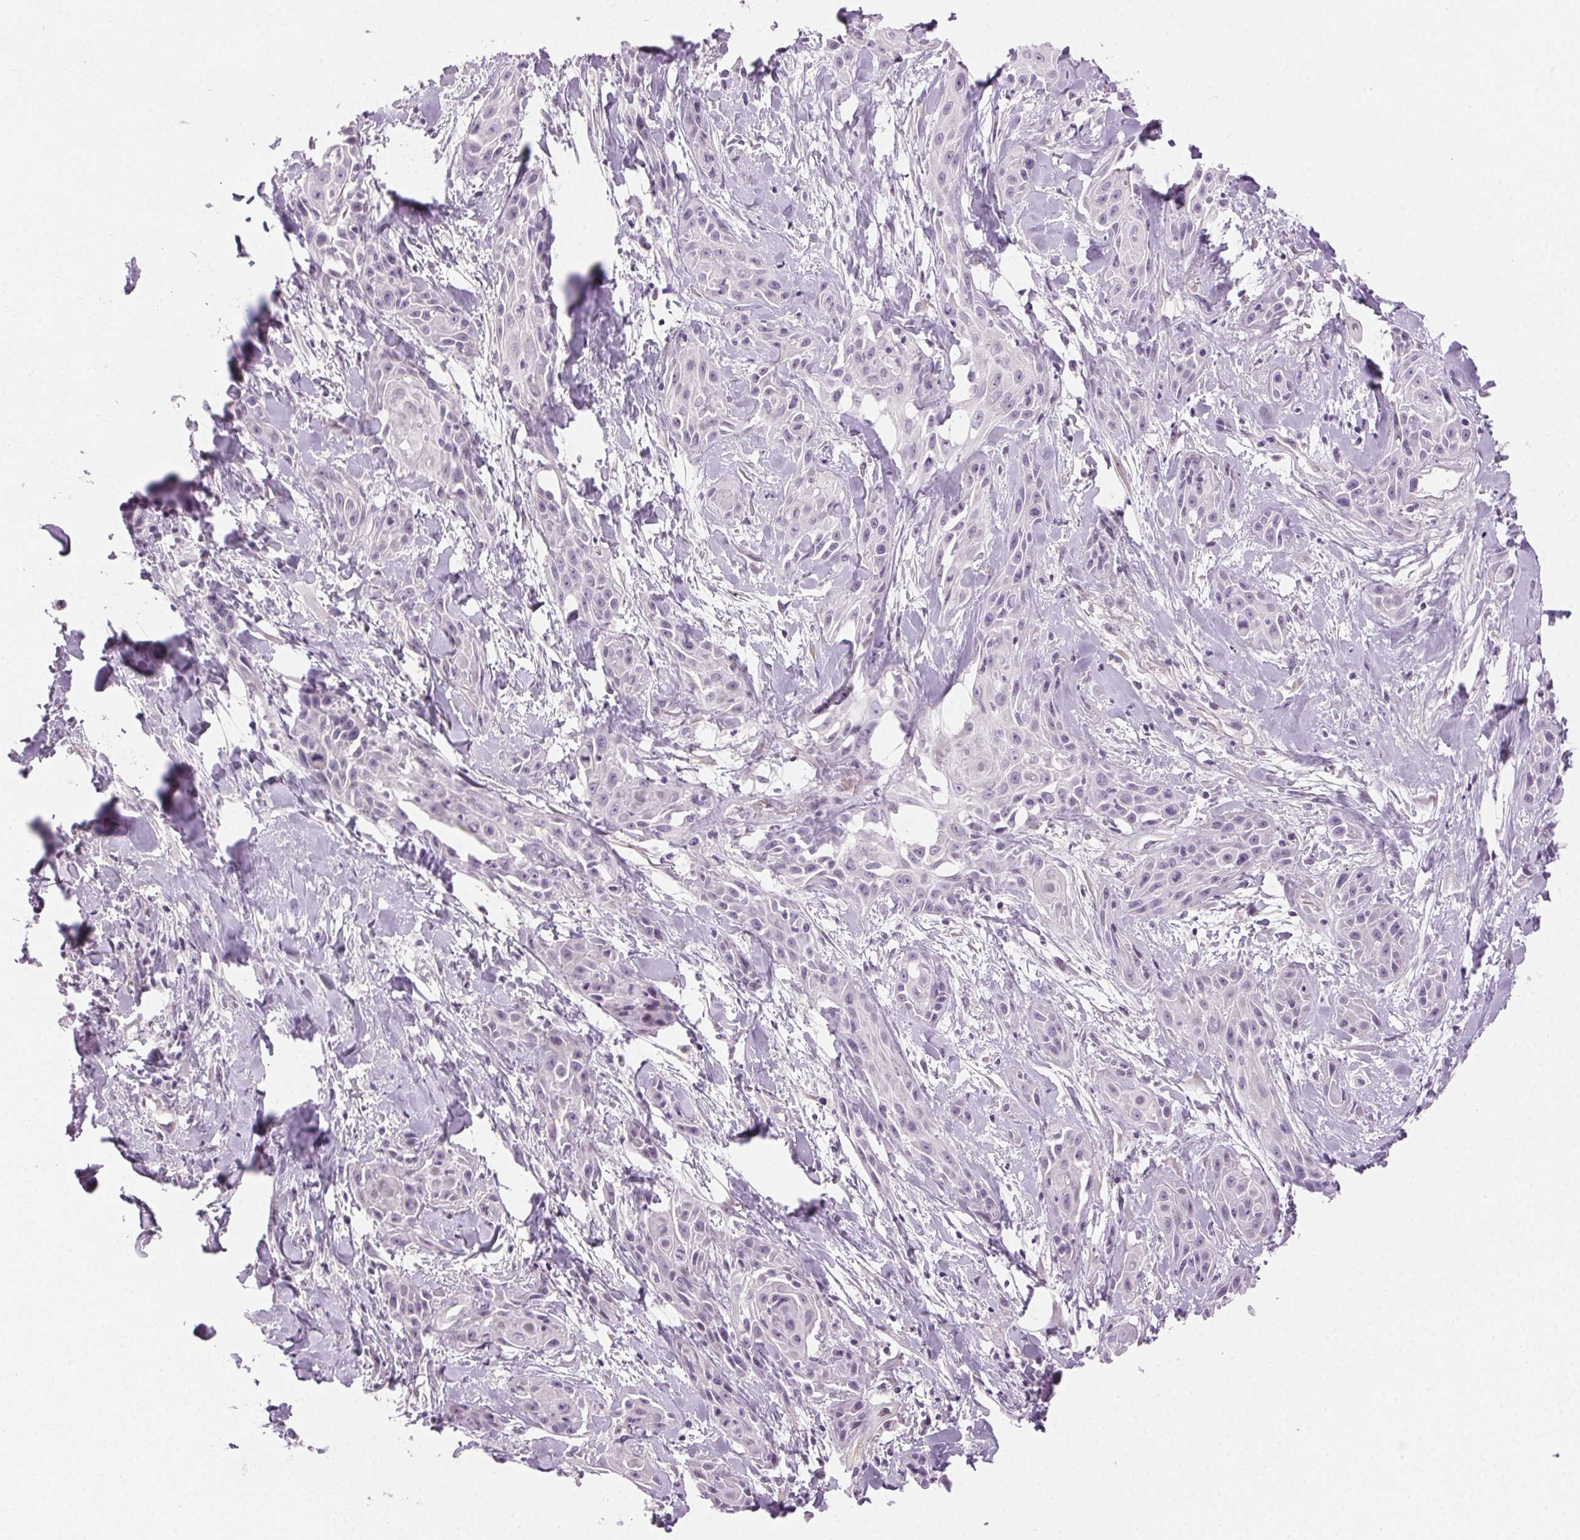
{"staining": {"intensity": "negative", "quantity": "none", "location": "none"}, "tissue": "skin cancer", "cell_type": "Tumor cells", "image_type": "cancer", "snomed": [{"axis": "morphology", "description": "Squamous cell carcinoma, NOS"}, {"axis": "topography", "description": "Skin"}, {"axis": "topography", "description": "Anal"}], "caption": "A micrograph of skin squamous cell carcinoma stained for a protein displays no brown staining in tumor cells.", "gene": "AIF1L", "patient": {"sex": "male", "age": 64}}